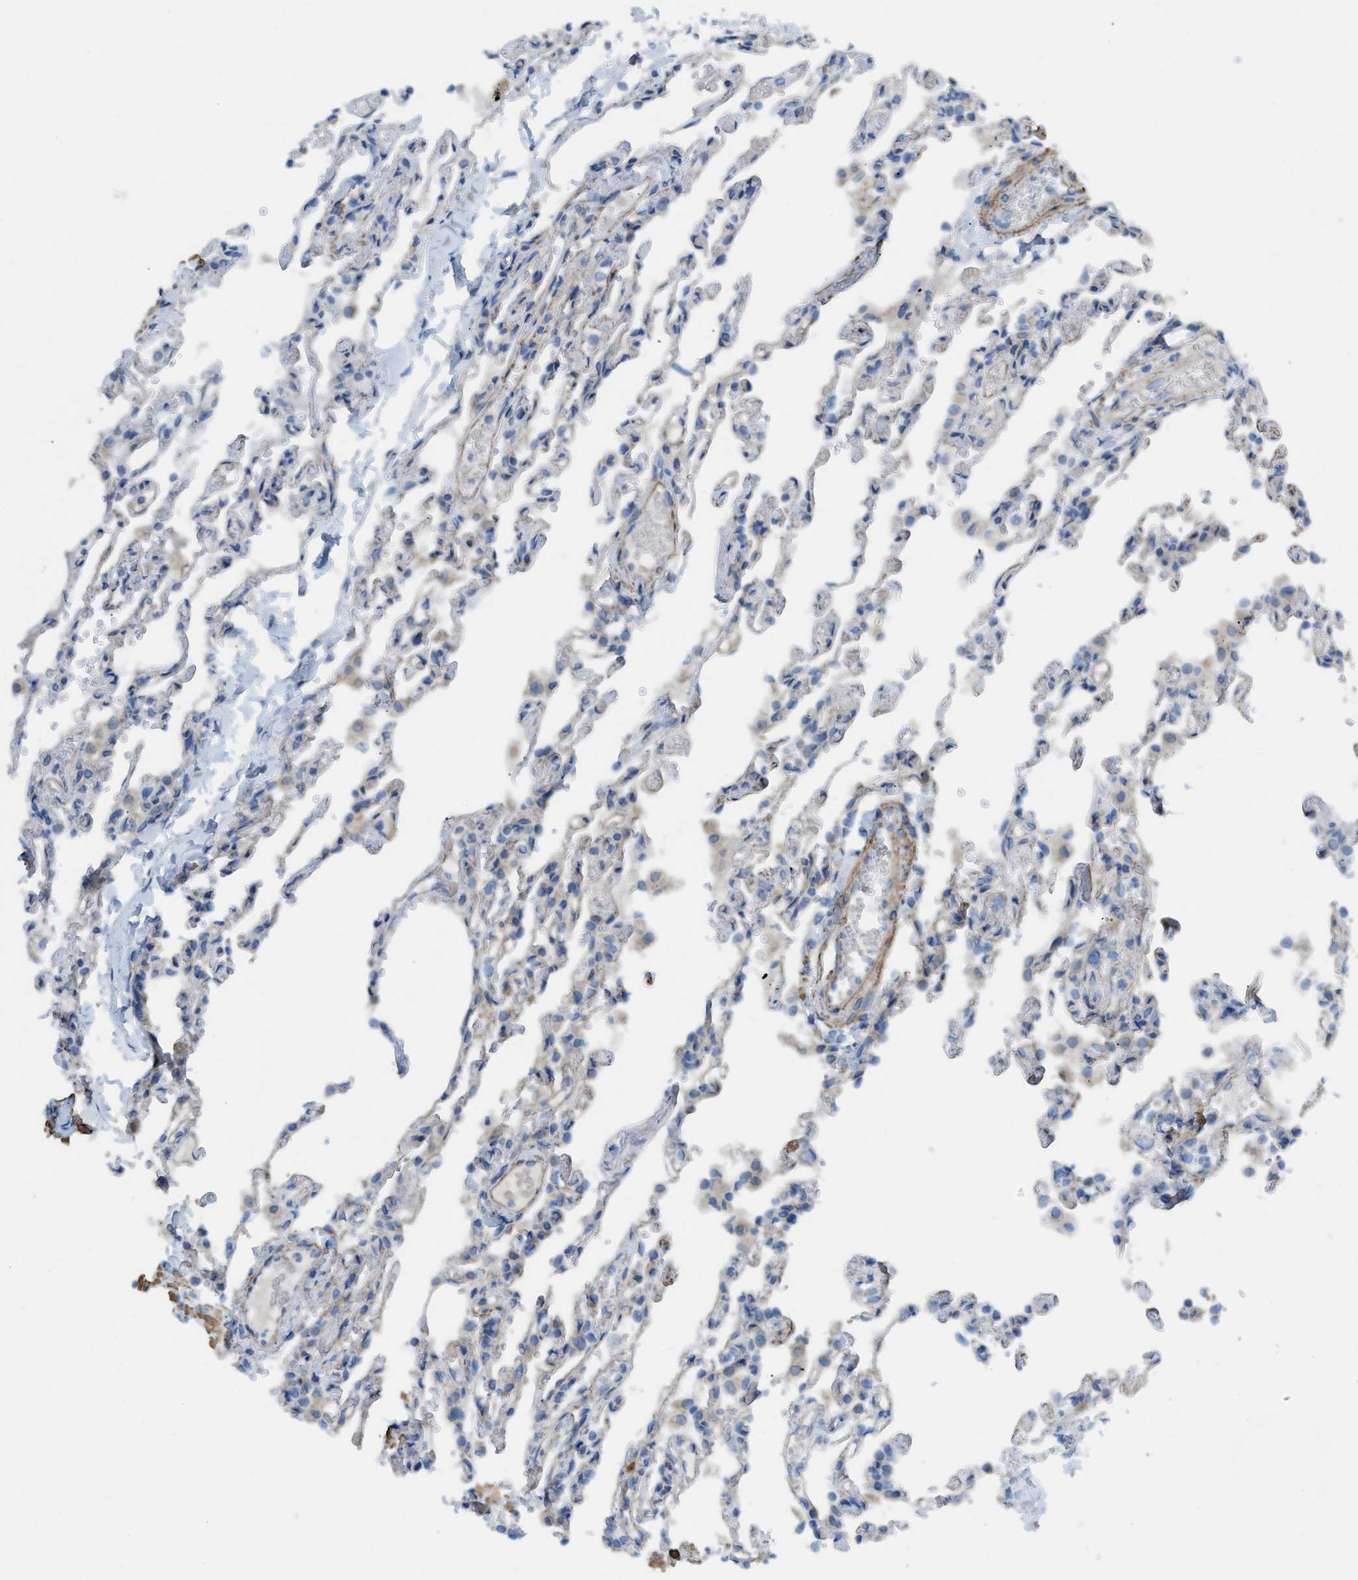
{"staining": {"intensity": "weak", "quantity": "<25%", "location": "cytoplasmic/membranous"}, "tissue": "lung", "cell_type": "Alveolar cells", "image_type": "normal", "snomed": [{"axis": "morphology", "description": "Normal tissue, NOS"}, {"axis": "topography", "description": "Lung"}], "caption": "Lung was stained to show a protein in brown. There is no significant staining in alveolar cells. (DAB (3,3'-diaminobenzidine) immunohistochemistry (IHC) with hematoxylin counter stain).", "gene": "BMPR1A", "patient": {"sex": "male", "age": 21}}